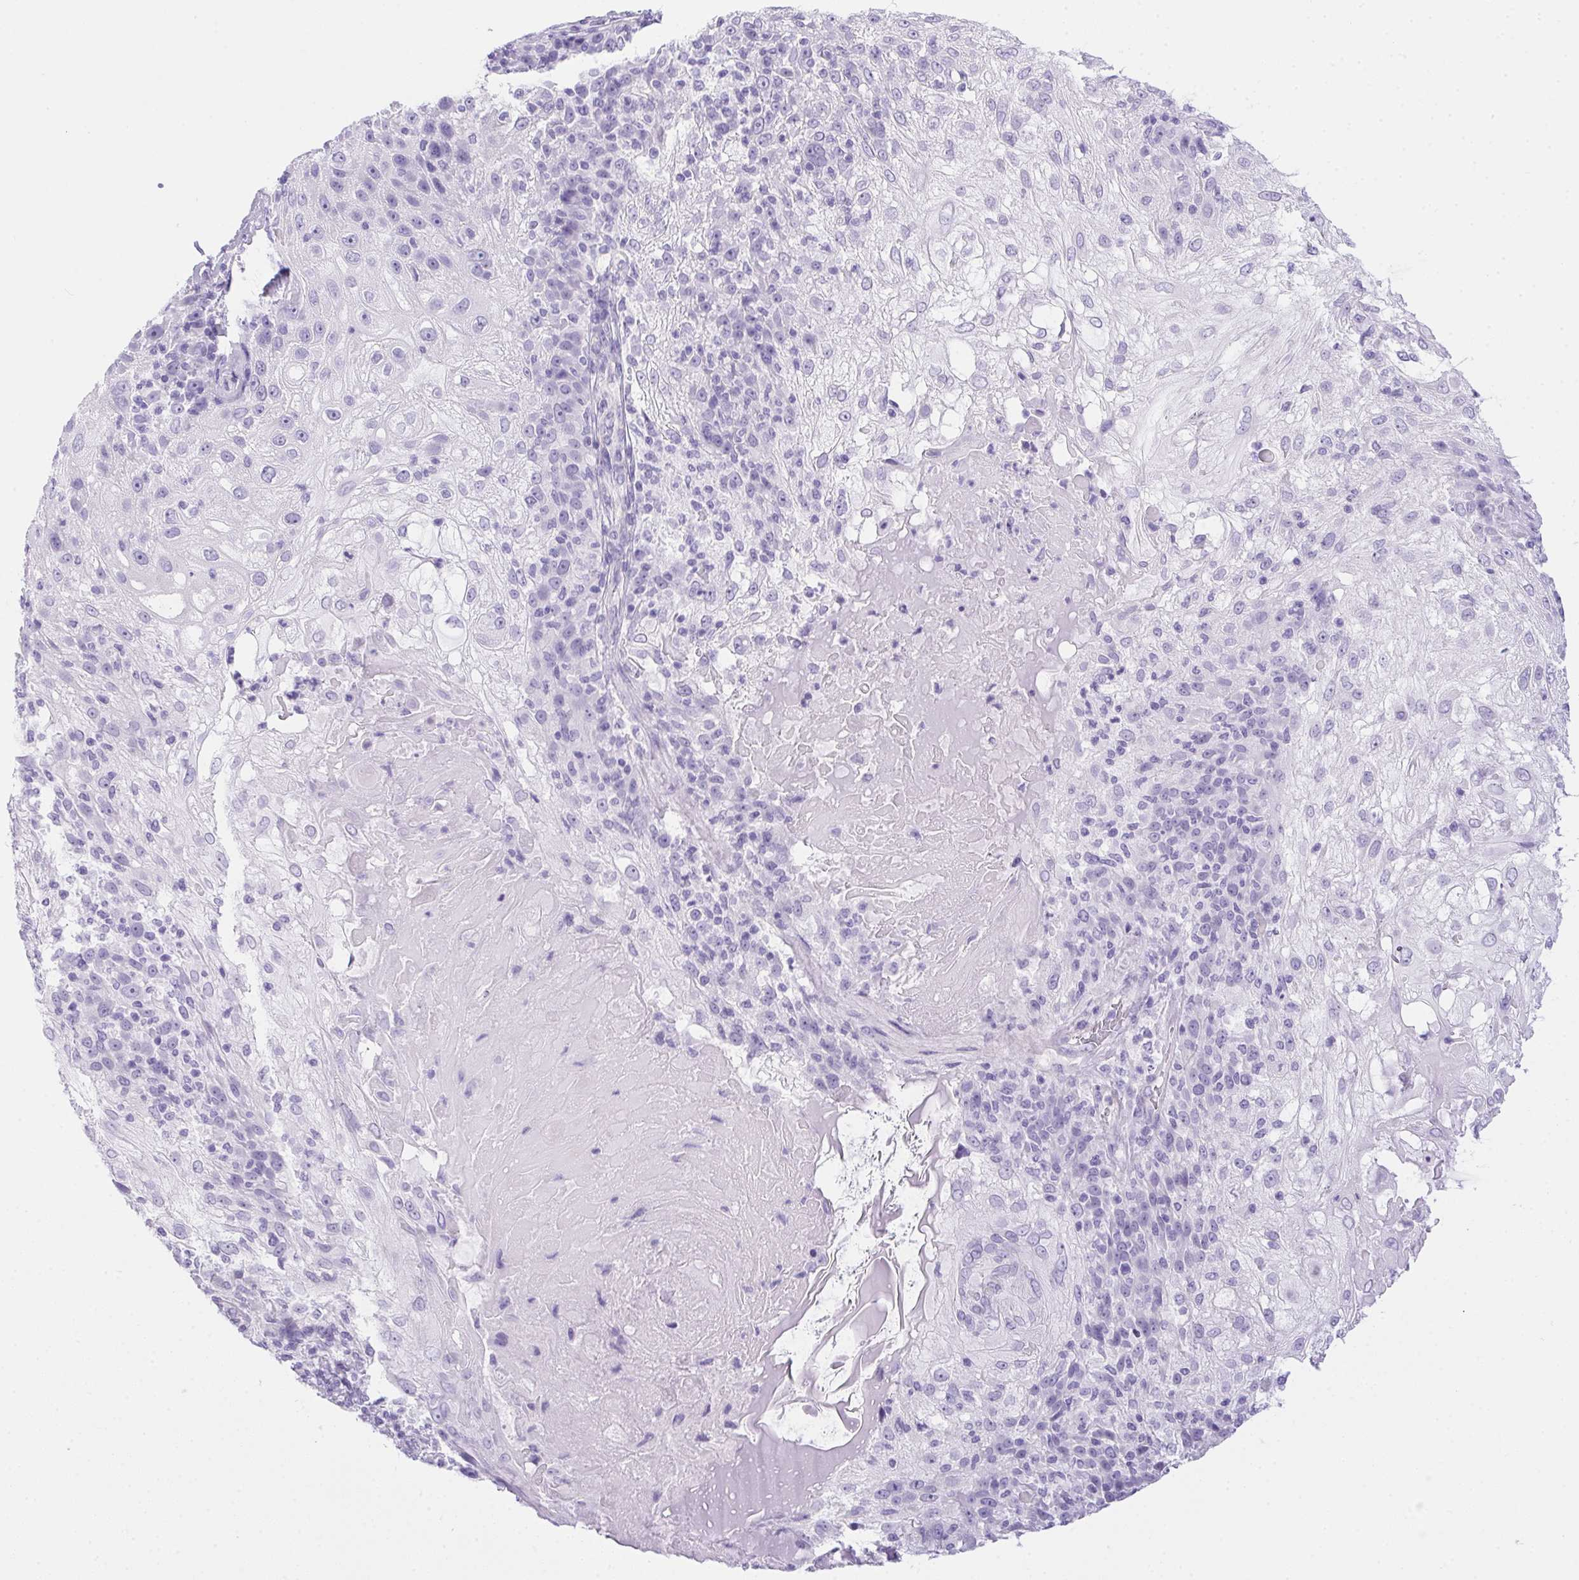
{"staining": {"intensity": "negative", "quantity": "none", "location": "none"}, "tissue": "skin cancer", "cell_type": "Tumor cells", "image_type": "cancer", "snomed": [{"axis": "morphology", "description": "Normal tissue, NOS"}, {"axis": "morphology", "description": "Squamous cell carcinoma, NOS"}, {"axis": "topography", "description": "Skin"}], "caption": "Tumor cells are negative for brown protein staining in skin cancer. (DAB (3,3'-diaminobenzidine) immunohistochemistry (IHC), high magnification).", "gene": "SPACA5B", "patient": {"sex": "female", "age": 83}}